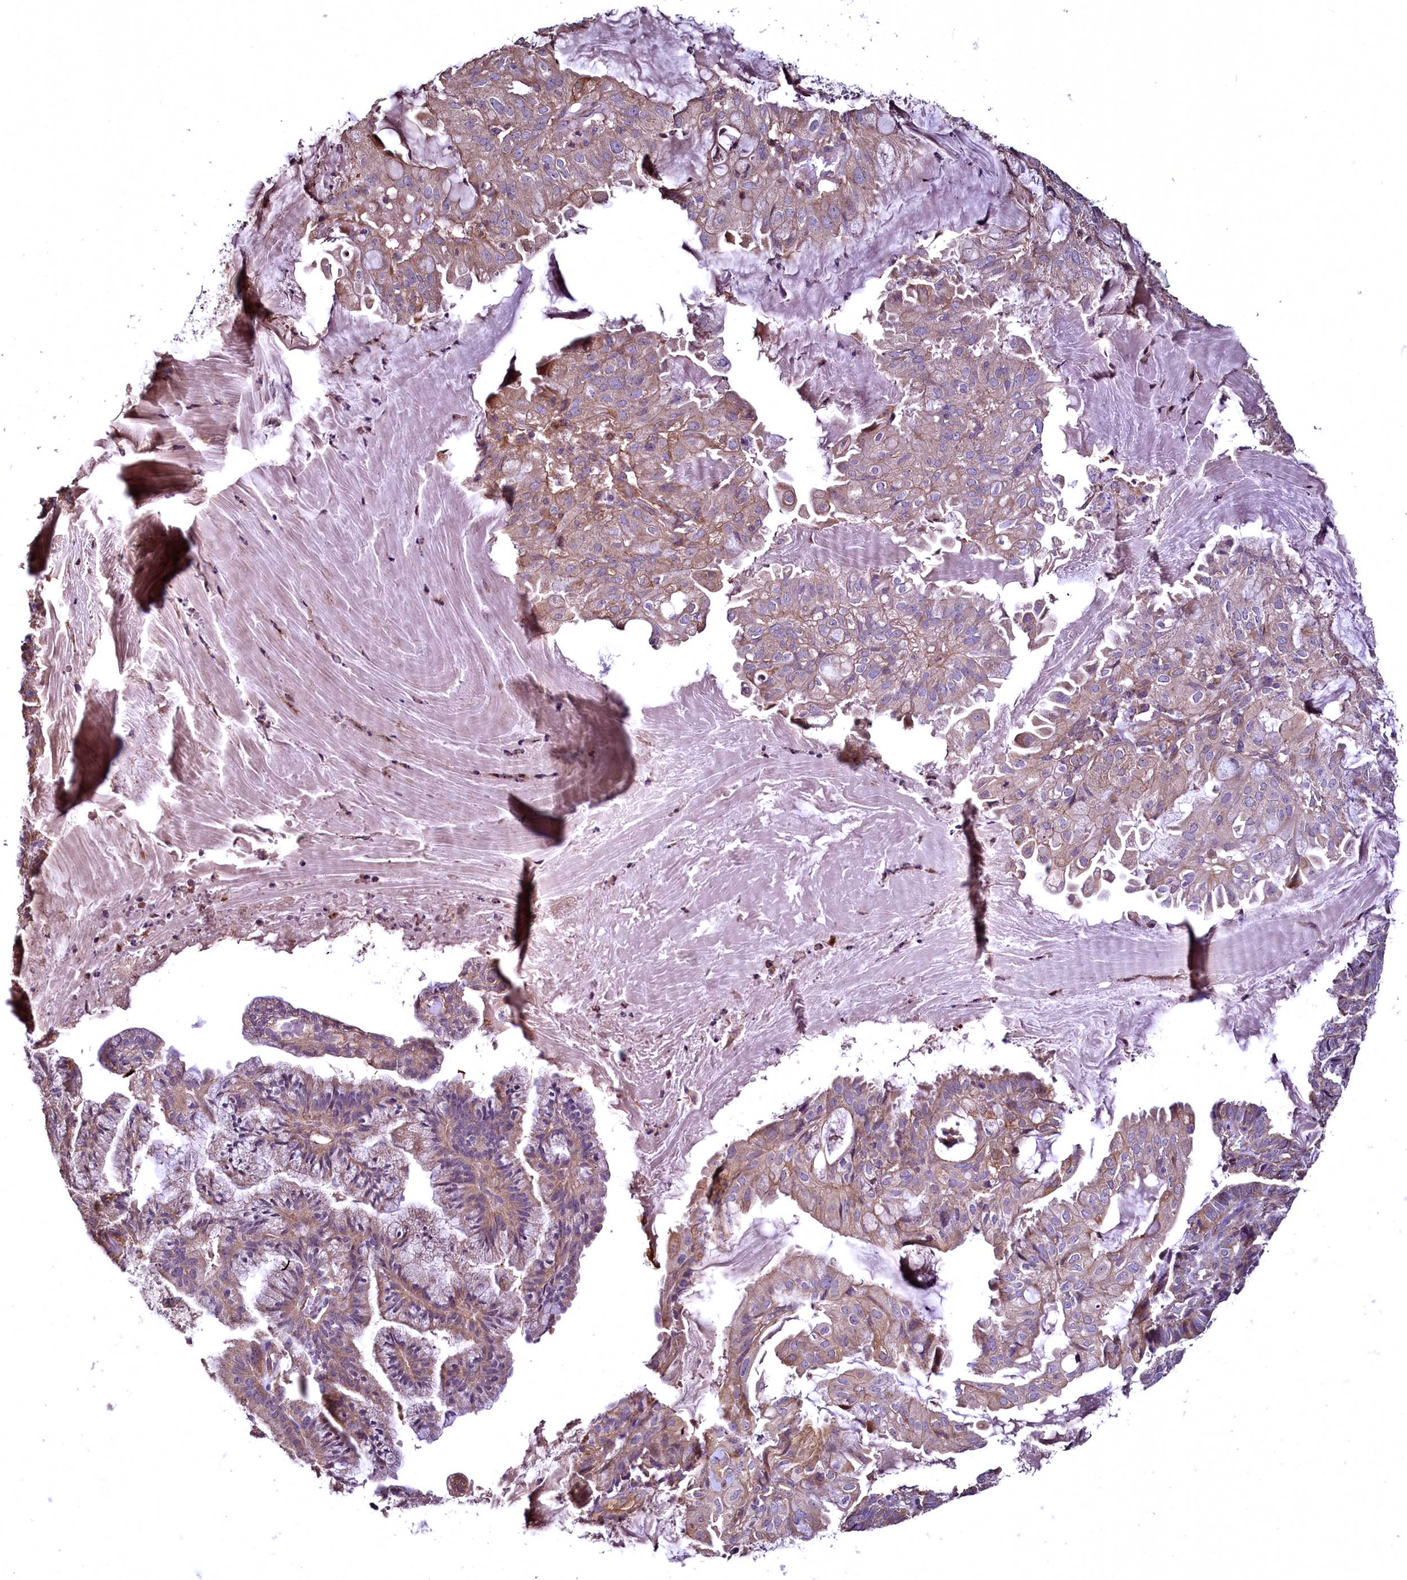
{"staining": {"intensity": "moderate", "quantity": ">75%", "location": "cytoplasmic/membranous"}, "tissue": "endometrial cancer", "cell_type": "Tumor cells", "image_type": "cancer", "snomed": [{"axis": "morphology", "description": "Adenocarcinoma, NOS"}, {"axis": "topography", "description": "Endometrium"}], "caption": "Brown immunohistochemical staining in endometrial cancer (adenocarcinoma) exhibits moderate cytoplasmic/membranous positivity in approximately >75% of tumor cells. Immunohistochemistry stains the protein of interest in brown and the nuclei are stained blue.", "gene": "TBCEL", "patient": {"sex": "female", "age": 86}}